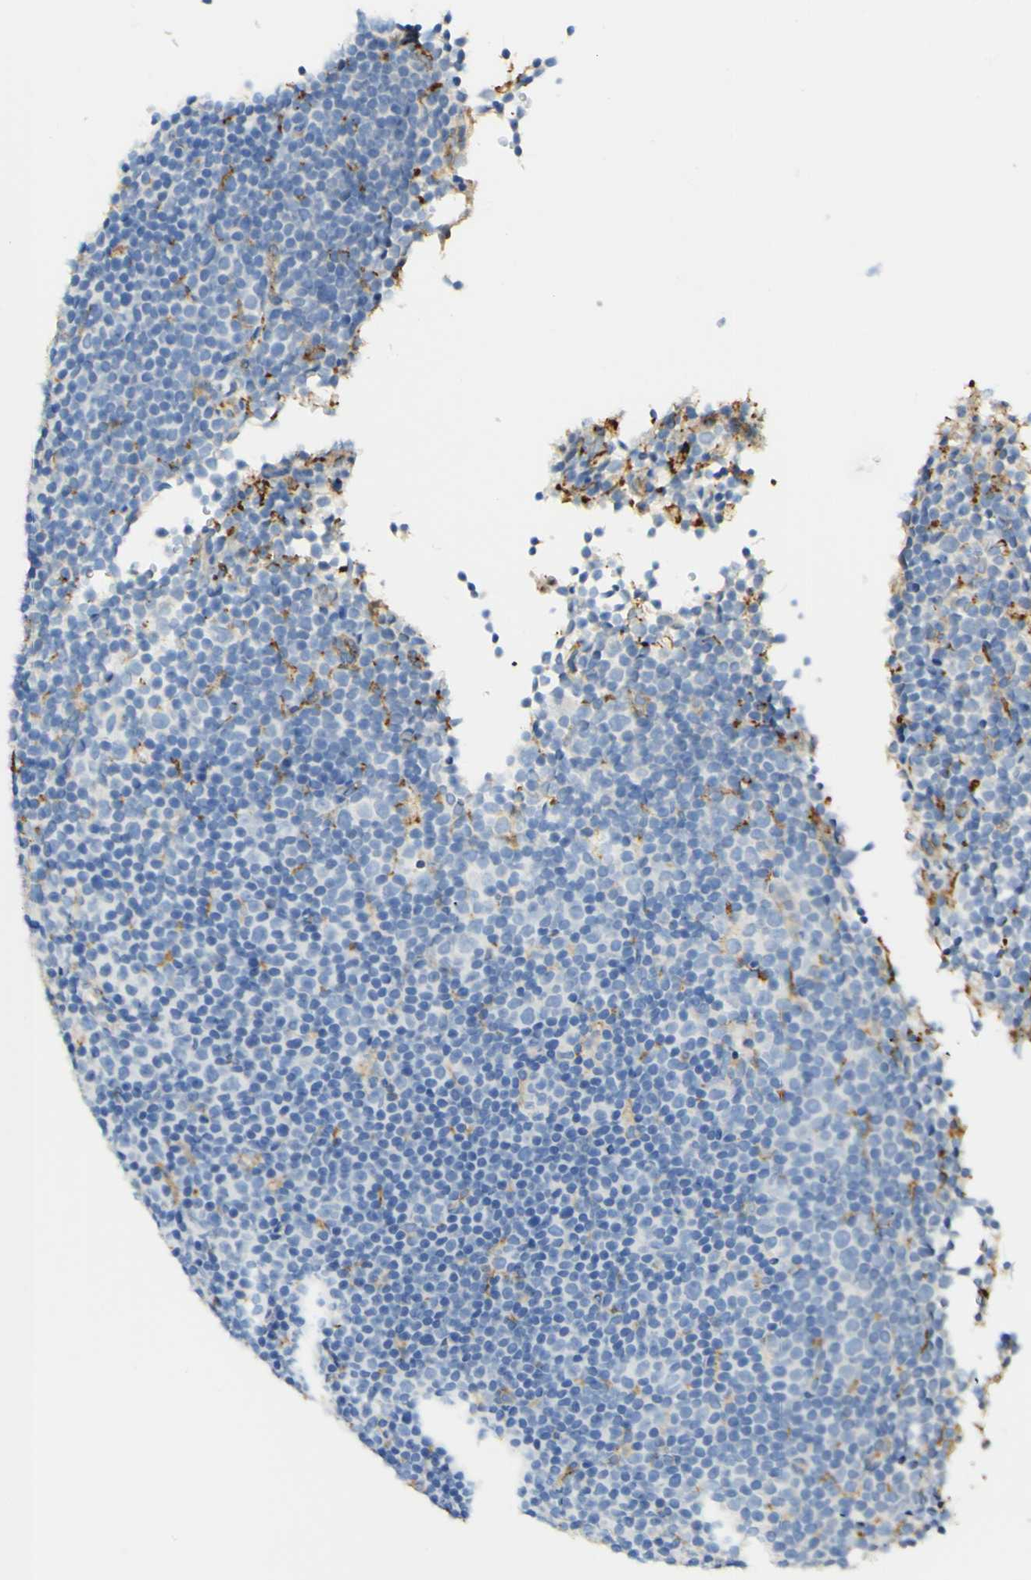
{"staining": {"intensity": "negative", "quantity": "none", "location": "none"}, "tissue": "lymphoma", "cell_type": "Tumor cells", "image_type": "cancer", "snomed": [{"axis": "morphology", "description": "Malignant lymphoma, non-Hodgkin's type, Low grade"}, {"axis": "topography", "description": "Lymph node"}], "caption": "Tumor cells are negative for protein expression in human malignant lymphoma, non-Hodgkin's type (low-grade).", "gene": "FCGRT", "patient": {"sex": "female", "age": 67}}